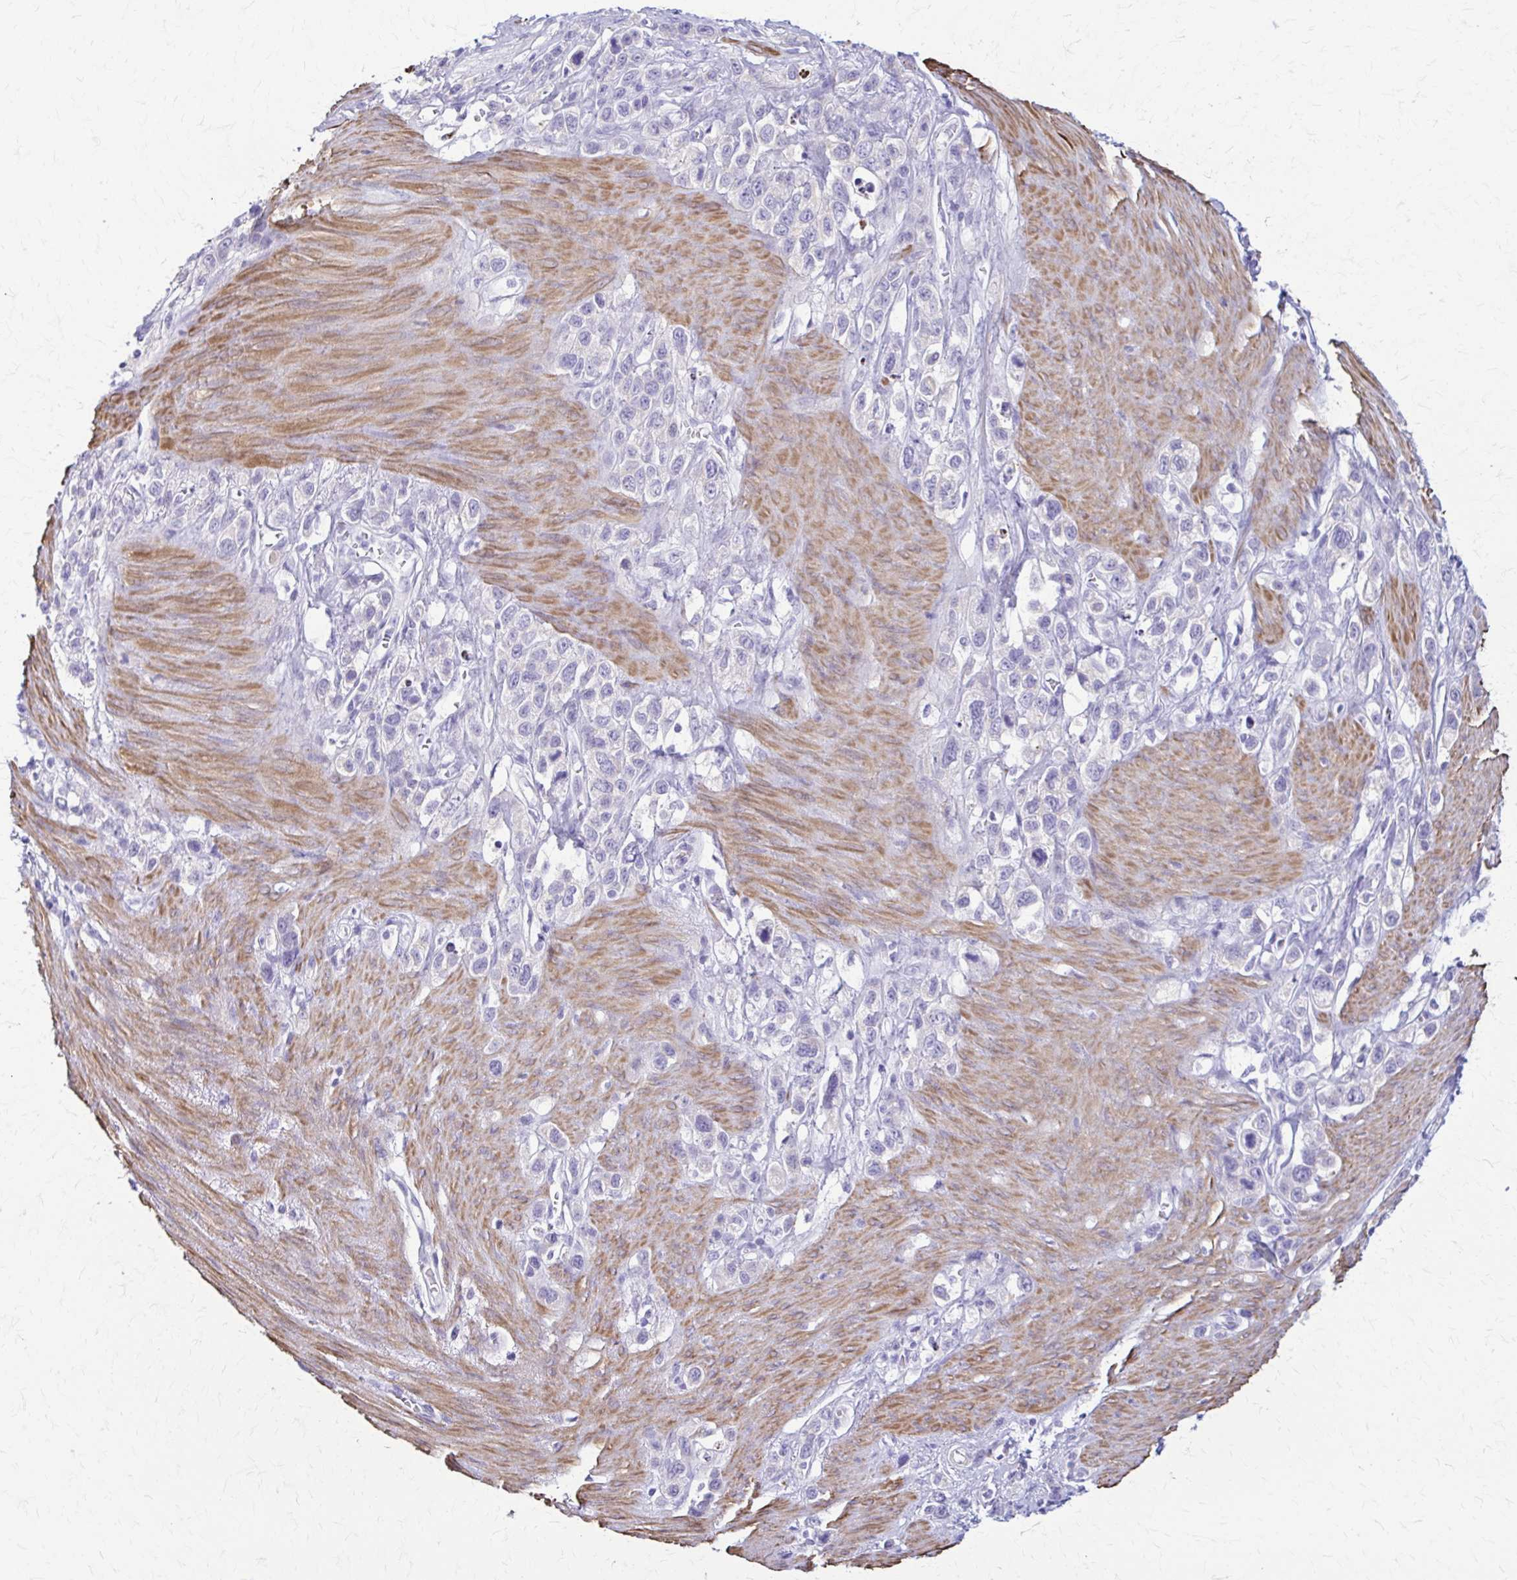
{"staining": {"intensity": "negative", "quantity": "none", "location": "none"}, "tissue": "stomach cancer", "cell_type": "Tumor cells", "image_type": "cancer", "snomed": [{"axis": "morphology", "description": "Adenocarcinoma, NOS"}, {"axis": "topography", "description": "Stomach"}], "caption": "The immunohistochemistry histopathology image has no significant expression in tumor cells of stomach adenocarcinoma tissue.", "gene": "DSP", "patient": {"sex": "female", "age": 65}}